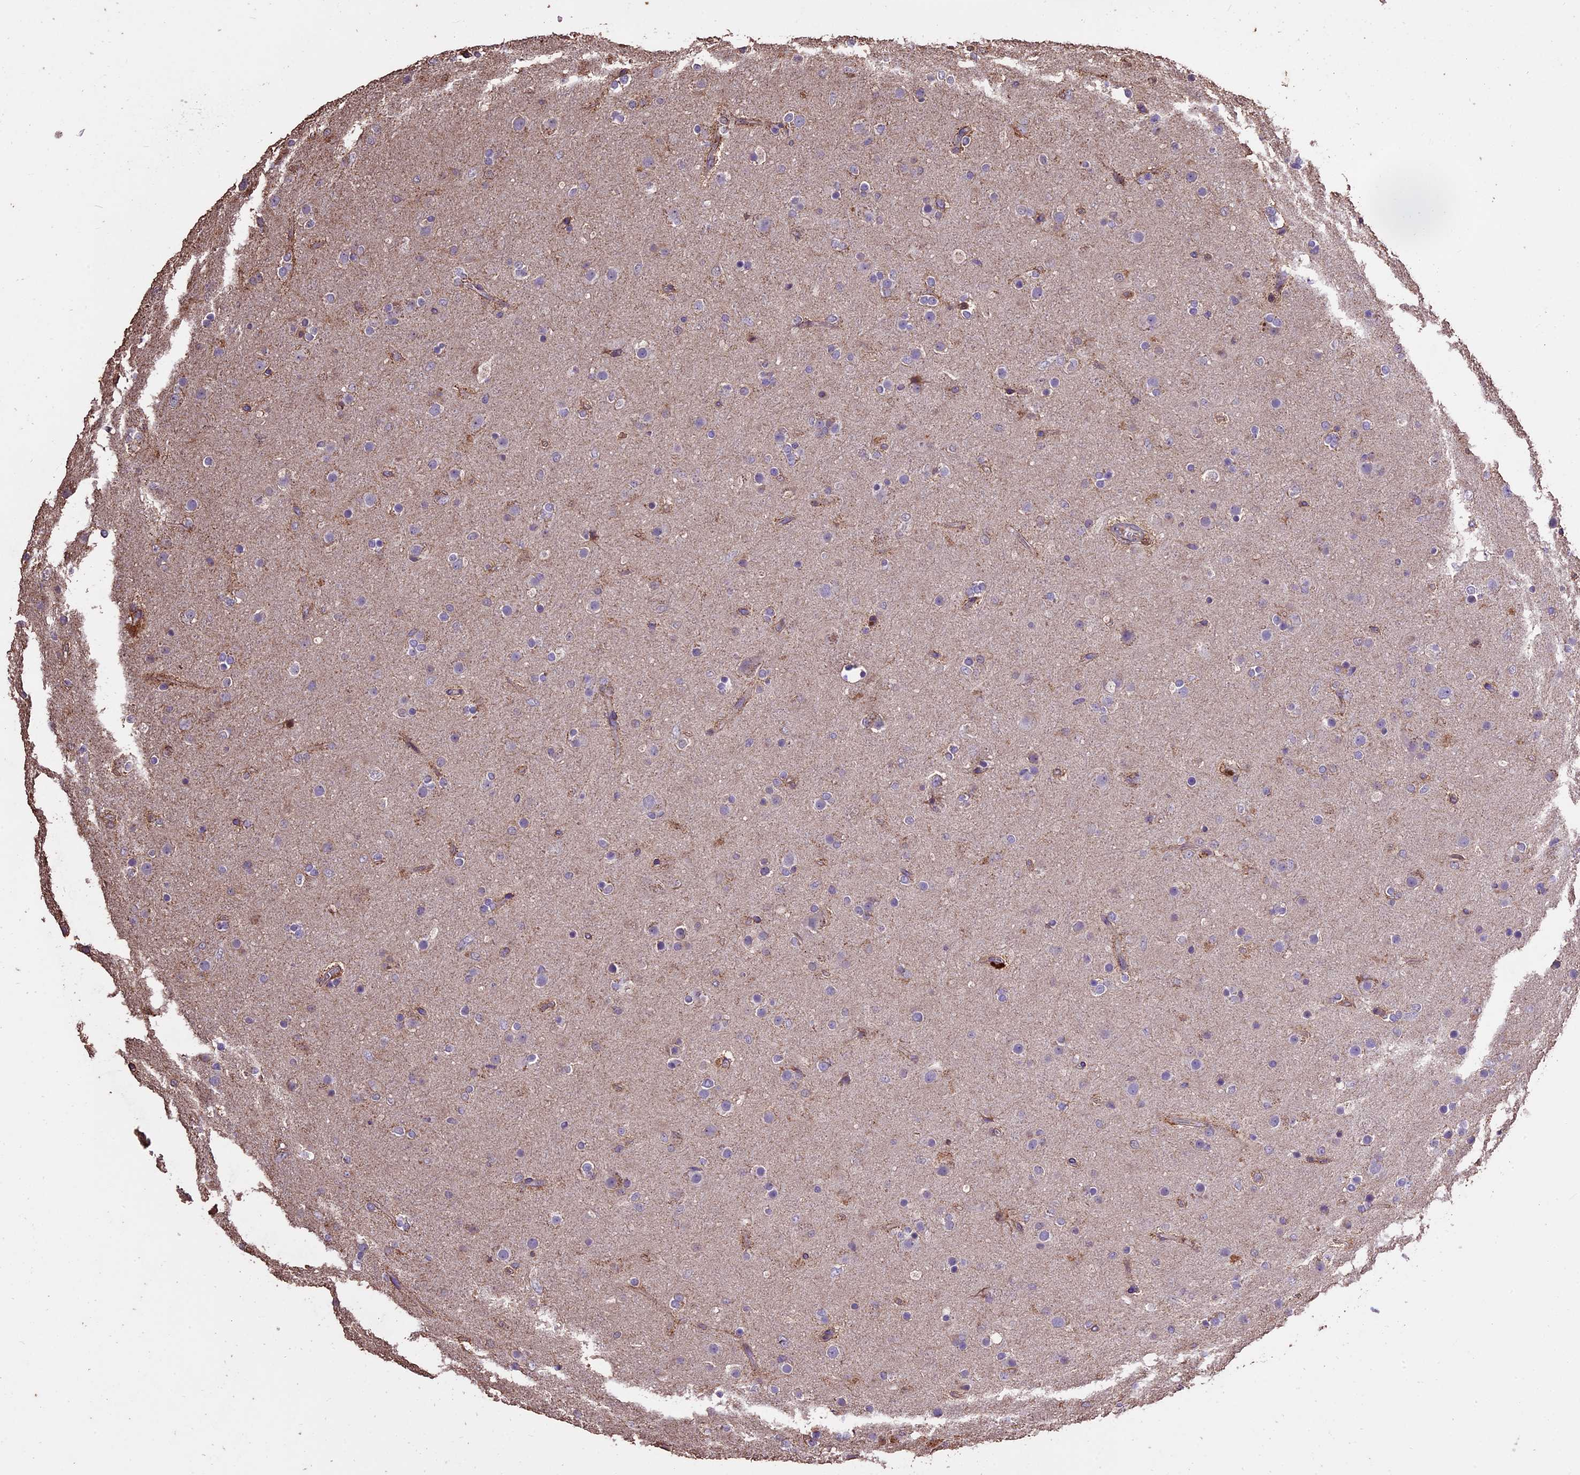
{"staining": {"intensity": "negative", "quantity": "none", "location": "none"}, "tissue": "glioma", "cell_type": "Tumor cells", "image_type": "cancer", "snomed": [{"axis": "morphology", "description": "Glioma, malignant, Low grade"}, {"axis": "topography", "description": "Brain"}], "caption": "An immunohistochemistry photomicrograph of malignant low-grade glioma is shown. There is no staining in tumor cells of malignant low-grade glioma. (Immunohistochemistry (ihc), brightfield microscopy, high magnification).", "gene": "CRLF1", "patient": {"sex": "male", "age": 65}}